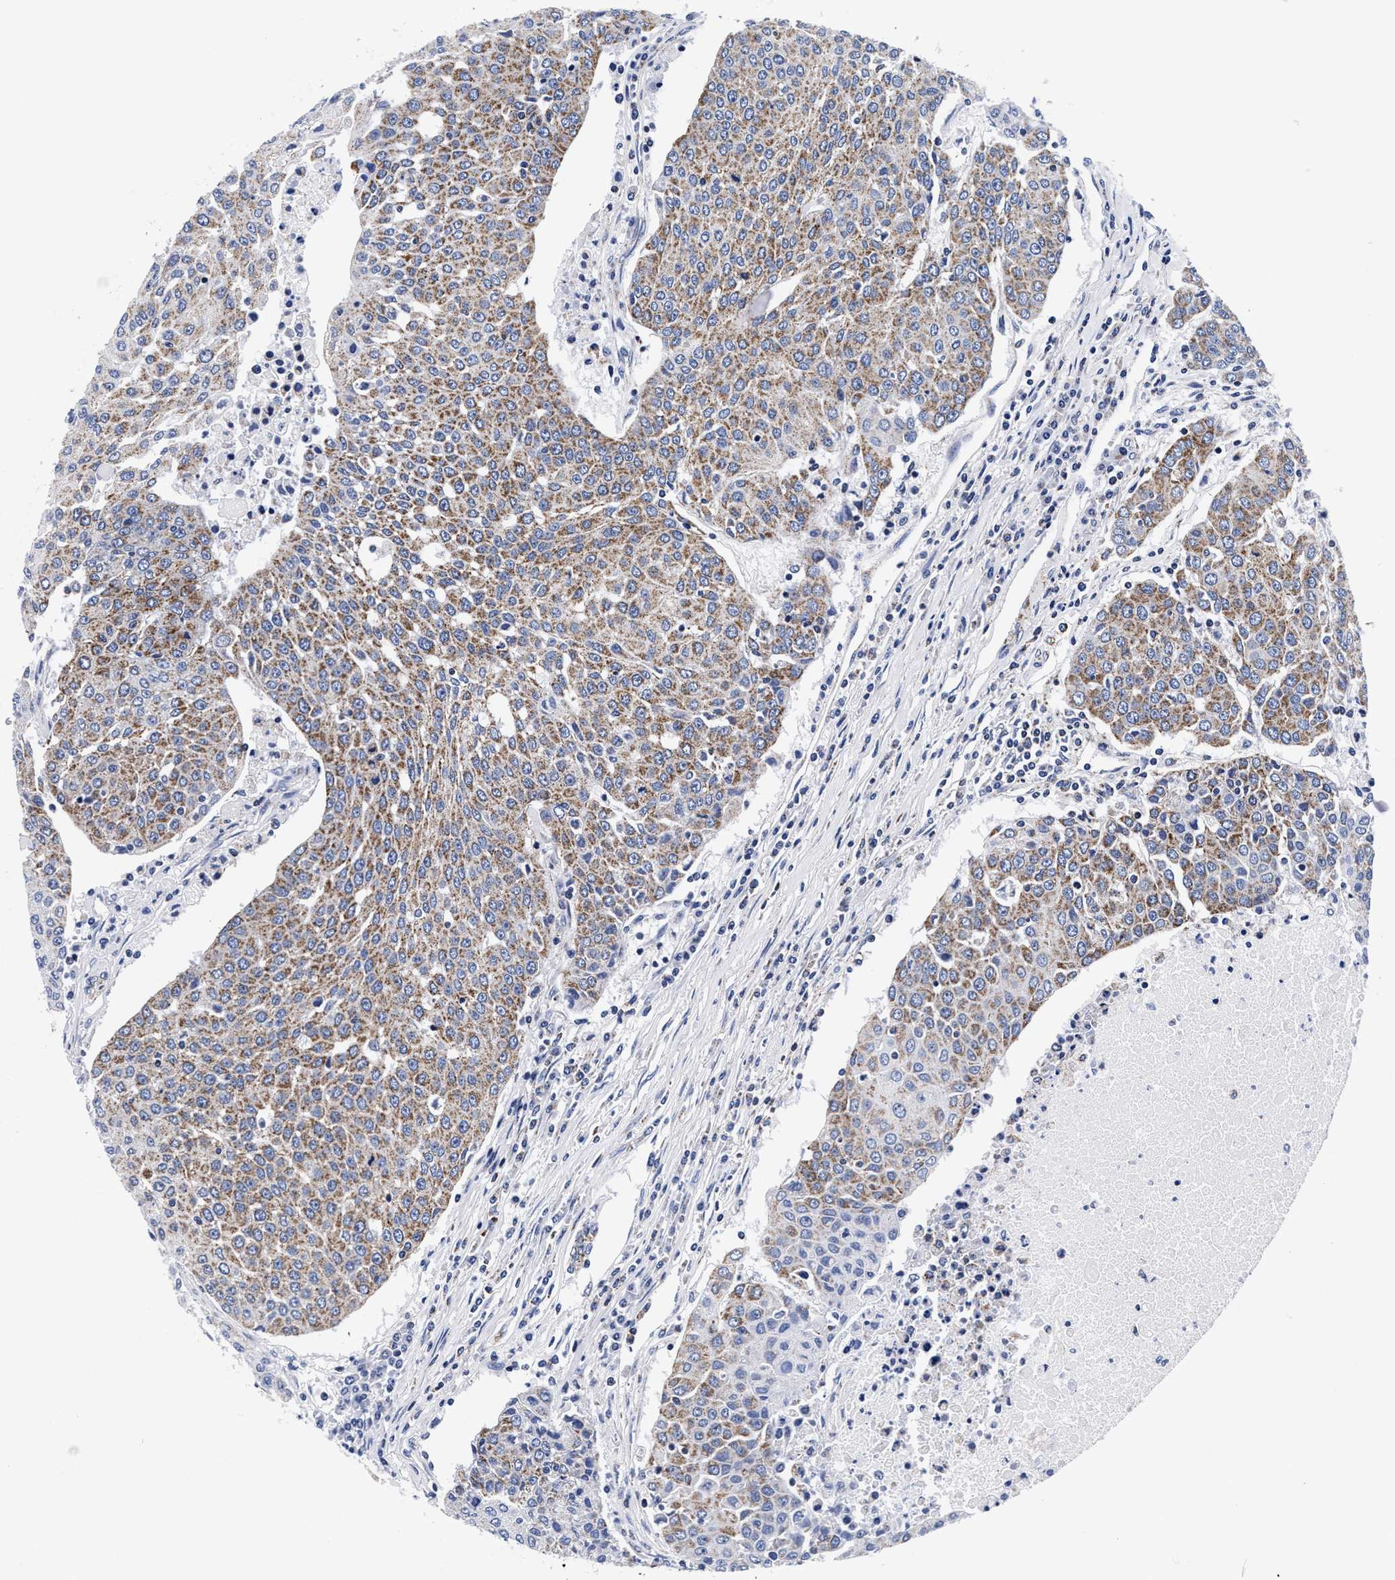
{"staining": {"intensity": "moderate", "quantity": ">75%", "location": "cytoplasmic/membranous"}, "tissue": "urothelial cancer", "cell_type": "Tumor cells", "image_type": "cancer", "snomed": [{"axis": "morphology", "description": "Urothelial carcinoma, High grade"}, {"axis": "topography", "description": "Urinary bladder"}], "caption": "Human high-grade urothelial carcinoma stained with a brown dye displays moderate cytoplasmic/membranous positive expression in approximately >75% of tumor cells.", "gene": "RAB3B", "patient": {"sex": "female", "age": 85}}